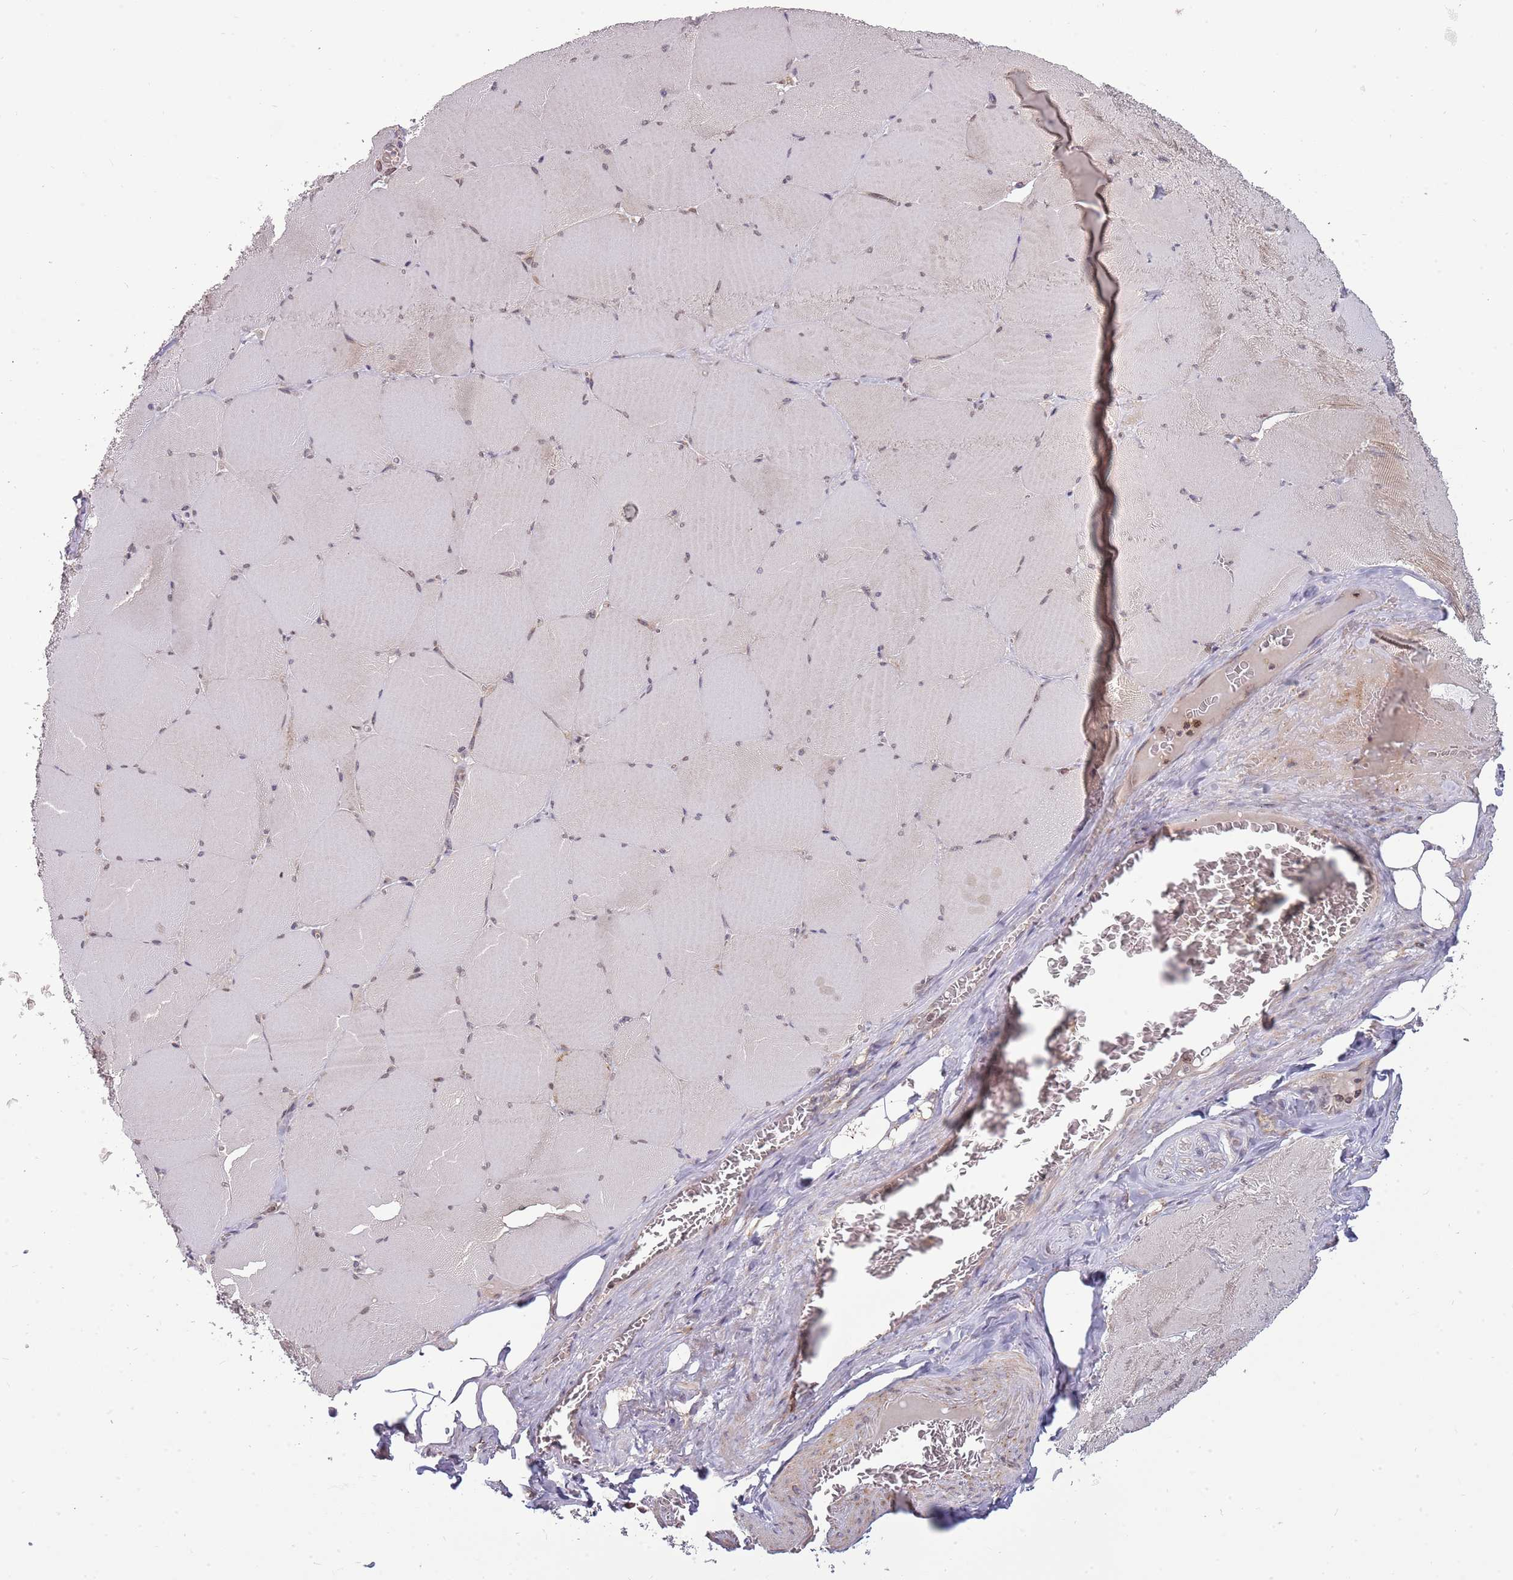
{"staining": {"intensity": "negative", "quantity": "none", "location": "none"}, "tissue": "skeletal muscle", "cell_type": "Myocytes", "image_type": "normal", "snomed": [{"axis": "morphology", "description": "Normal tissue, NOS"}, {"axis": "topography", "description": "Skeletal muscle"}, {"axis": "topography", "description": "Head-Neck"}], "caption": "High power microscopy micrograph of an immunohistochemistry image of normal skeletal muscle, revealing no significant staining in myocytes.", "gene": "RNF181", "patient": {"sex": "male", "age": 66}}